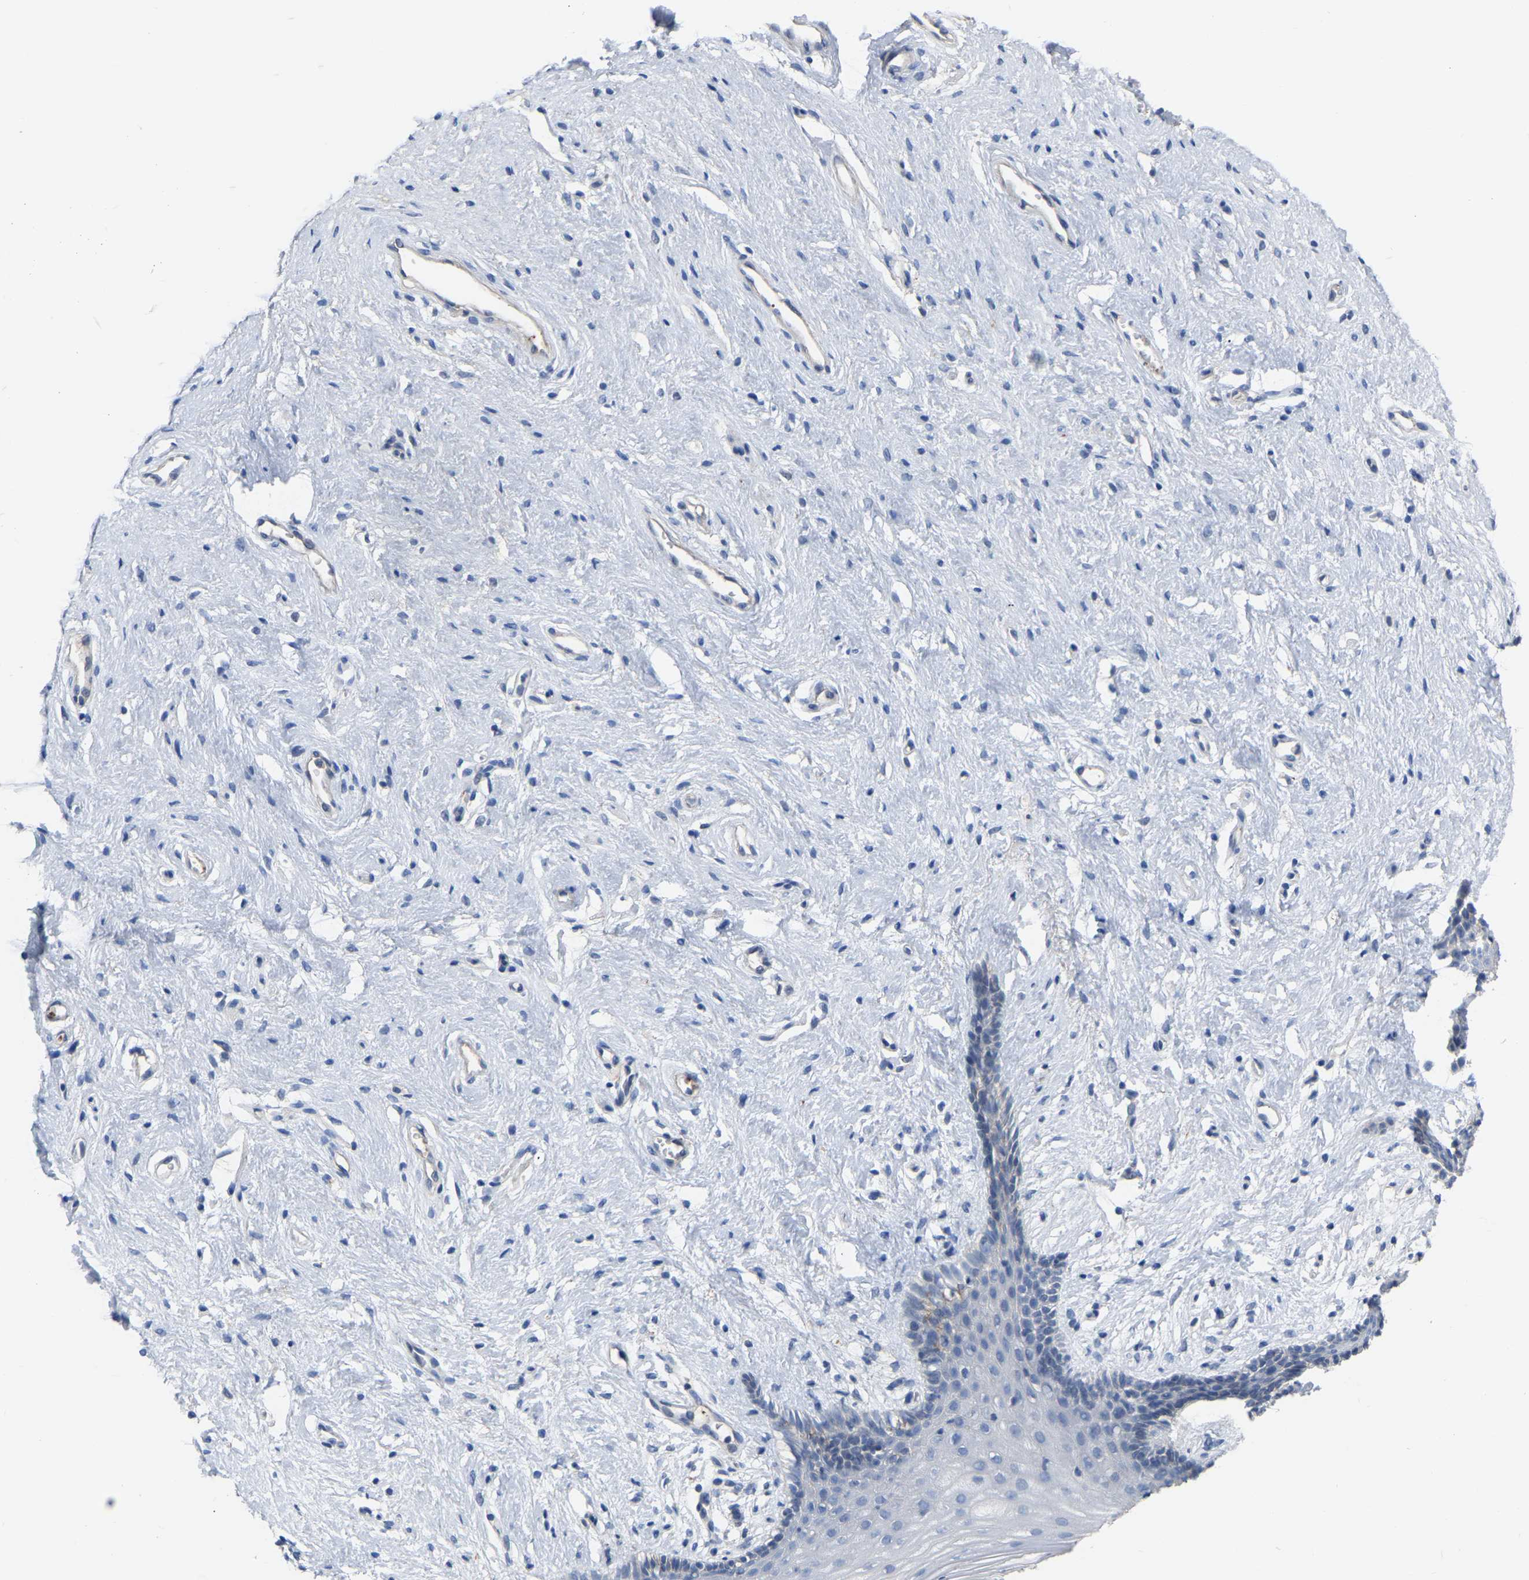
{"staining": {"intensity": "negative", "quantity": "none", "location": "none"}, "tissue": "vagina", "cell_type": "Squamous epithelial cells", "image_type": "normal", "snomed": [{"axis": "morphology", "description": "Normal tissue, NOS"}, {"axis": "topography", "description": "Vagina"}], "caption": "DAB immunohistochemical staining of unremarkable vagina exhibits no significant expression in squamous epithelial cells. (Stains: DAB (3,3'-diaminobenzidine) immunohistochemistry with hematoxylin counter stain, Microscopy: brightfield microscopy at high magnification).", "gene": "ZNF449", "patient": {"sex": "female", "age": 44}}